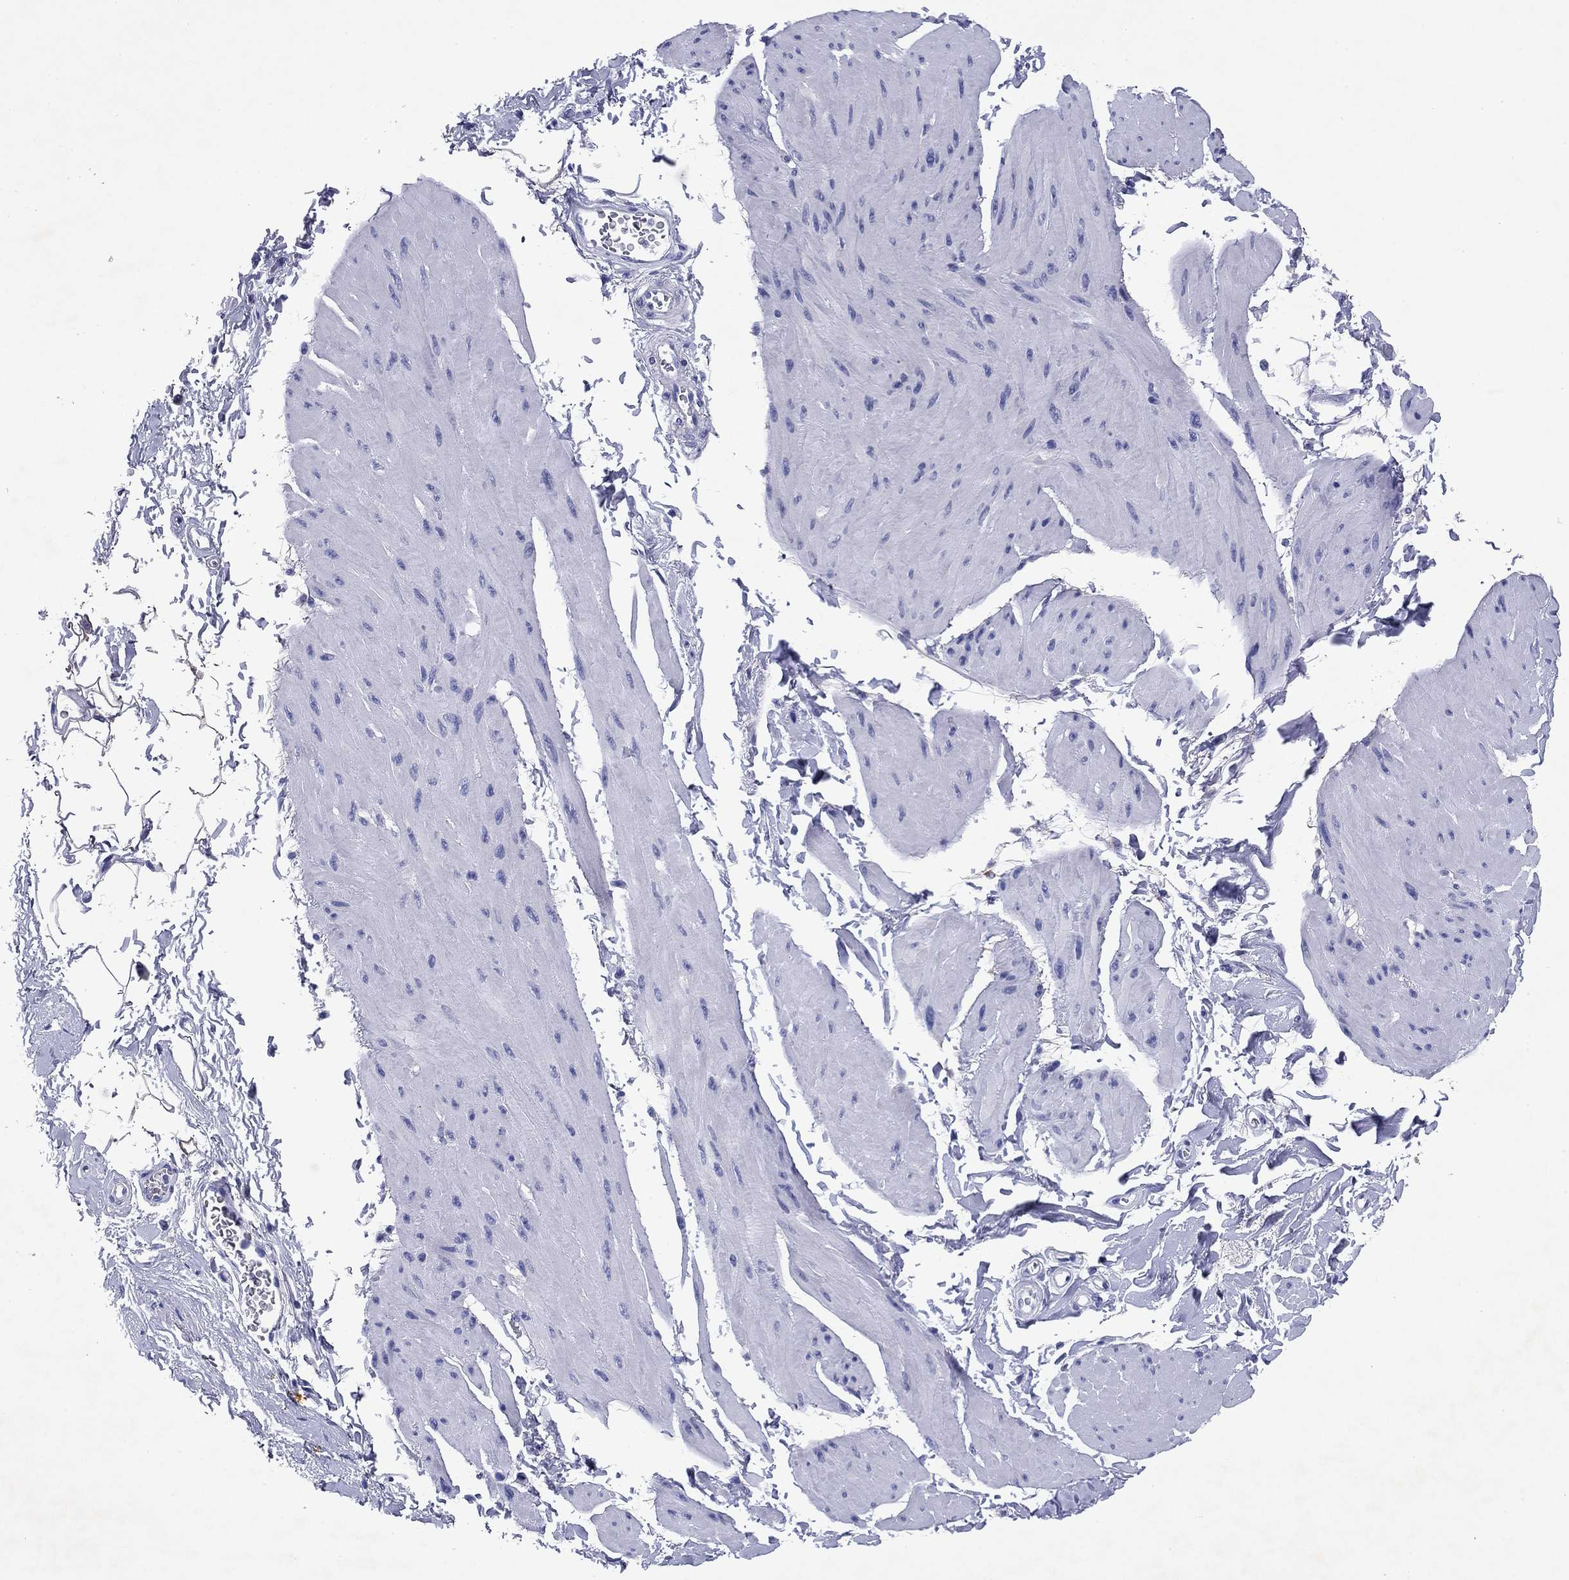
{"staining": {"intensity": "negative", "quantity": "none", "location": "none"}, "tissue": "smooth muscle", "cell_type": "Smooth muscle cells", "image_type": "normal", "snomed": [{"axis": "morphology", "description": "Normal tissue, NOS"}, {"axis": "topography", "description": "Adipose tissue"}, {"axis": "topography", "description": "Smooth muscle"}, {"axis": "topography", "description": "Peripheral nerve tissue"}], "caption": "This is an IHC histopathology image of normal human smooth muscle. There is no positivity in smooth muscle cells.", "gene": "GZMK", "patient": {"sex": "male", "age": 83}}